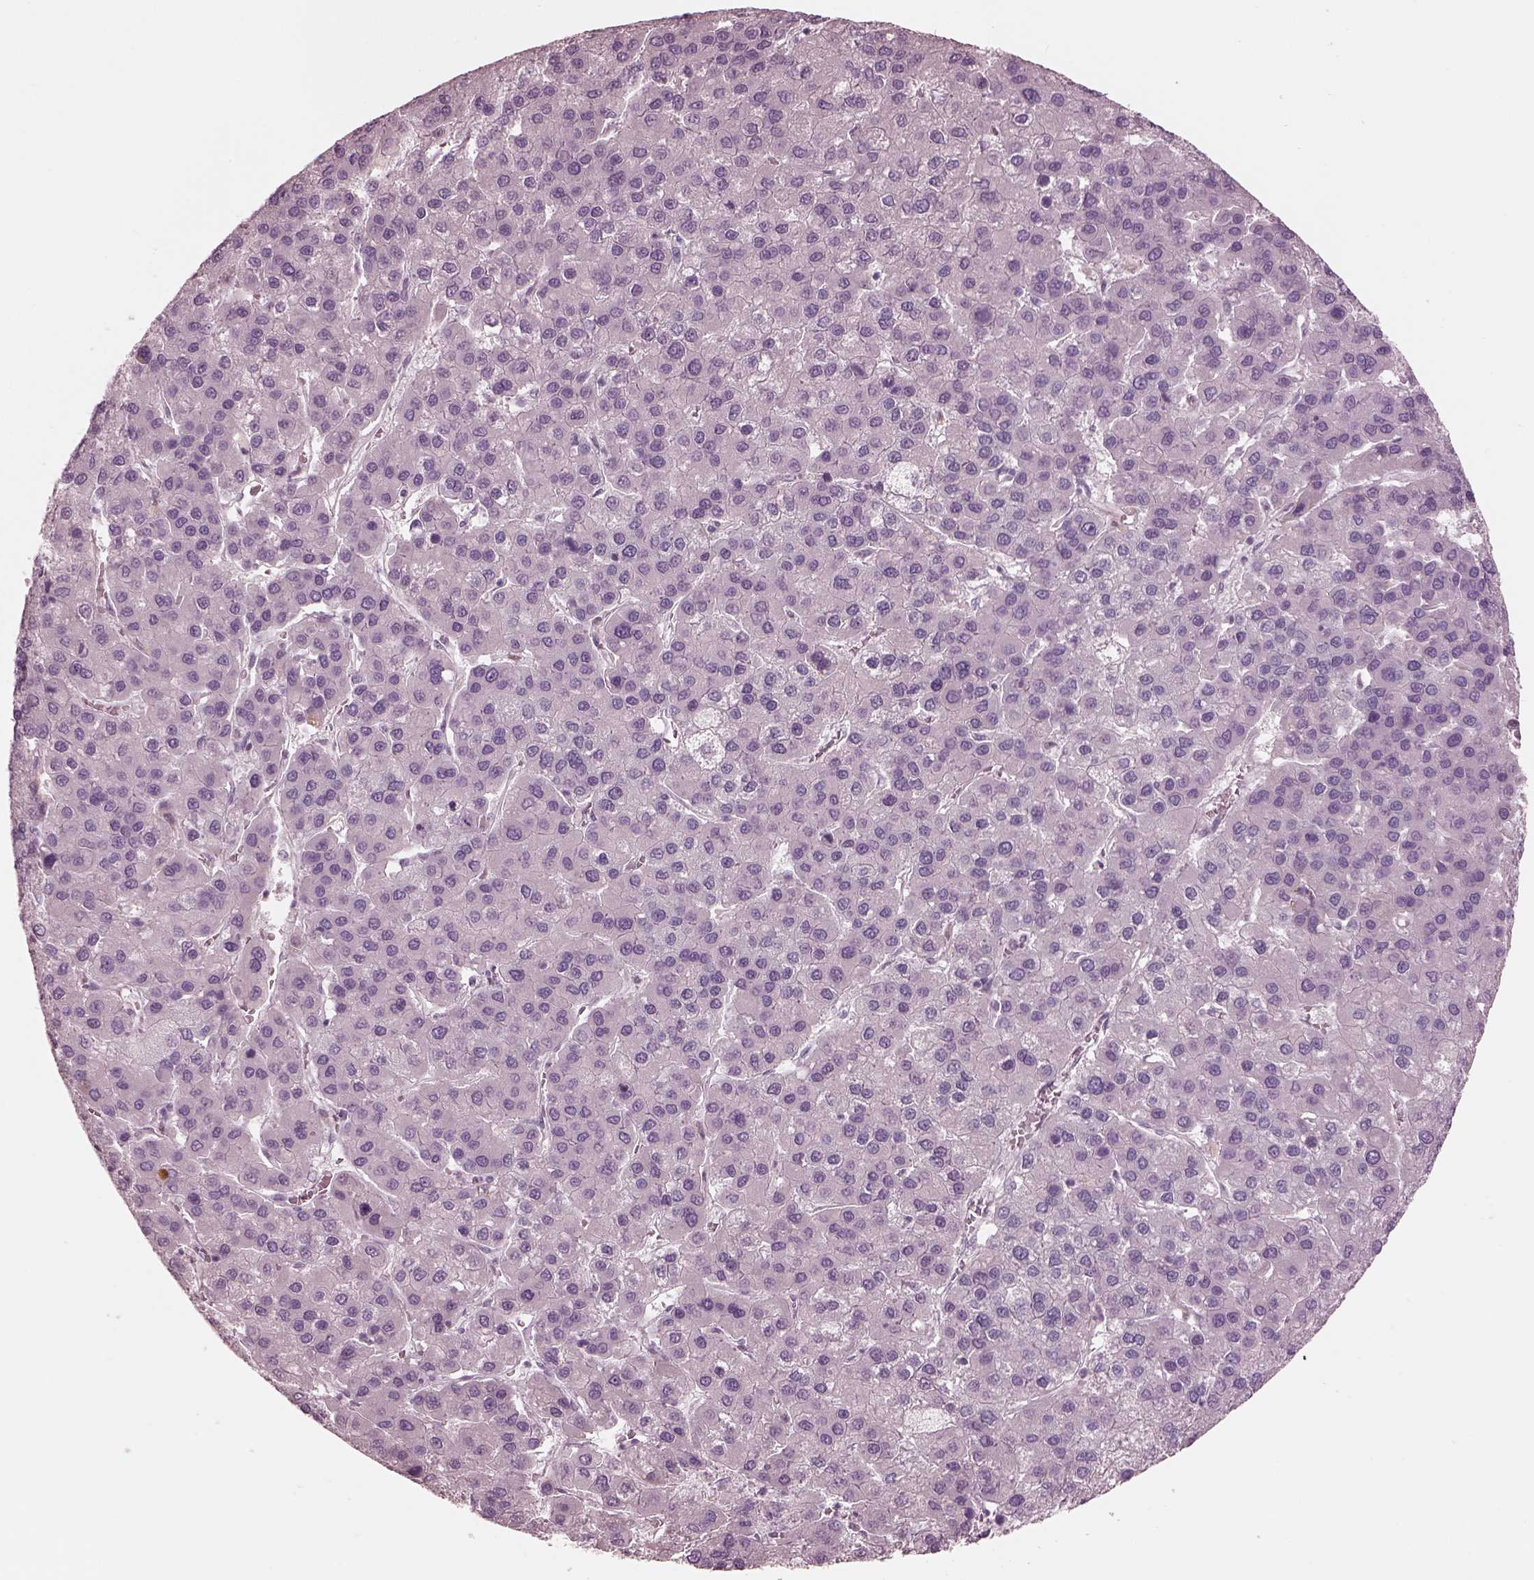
{"staining": {"intensity": "negative", "quantity": "none", "location": "none"}, "tissue": "liver cancer", "cell_type": "Tumor cells", "image_type": "cancer", "snomed": [{"axis": "morphology", "description": "Carcinoma, Hepatocellular, NOS"}, {"axis": "topography", "description": "Liver"}], "caption": "Immunohistochemical staining of human liver hepatocellular carcinoma shows no significant staining in tumor cells.", "gene": "CADM2", "patient": {"sex": "female", "age": 41}}